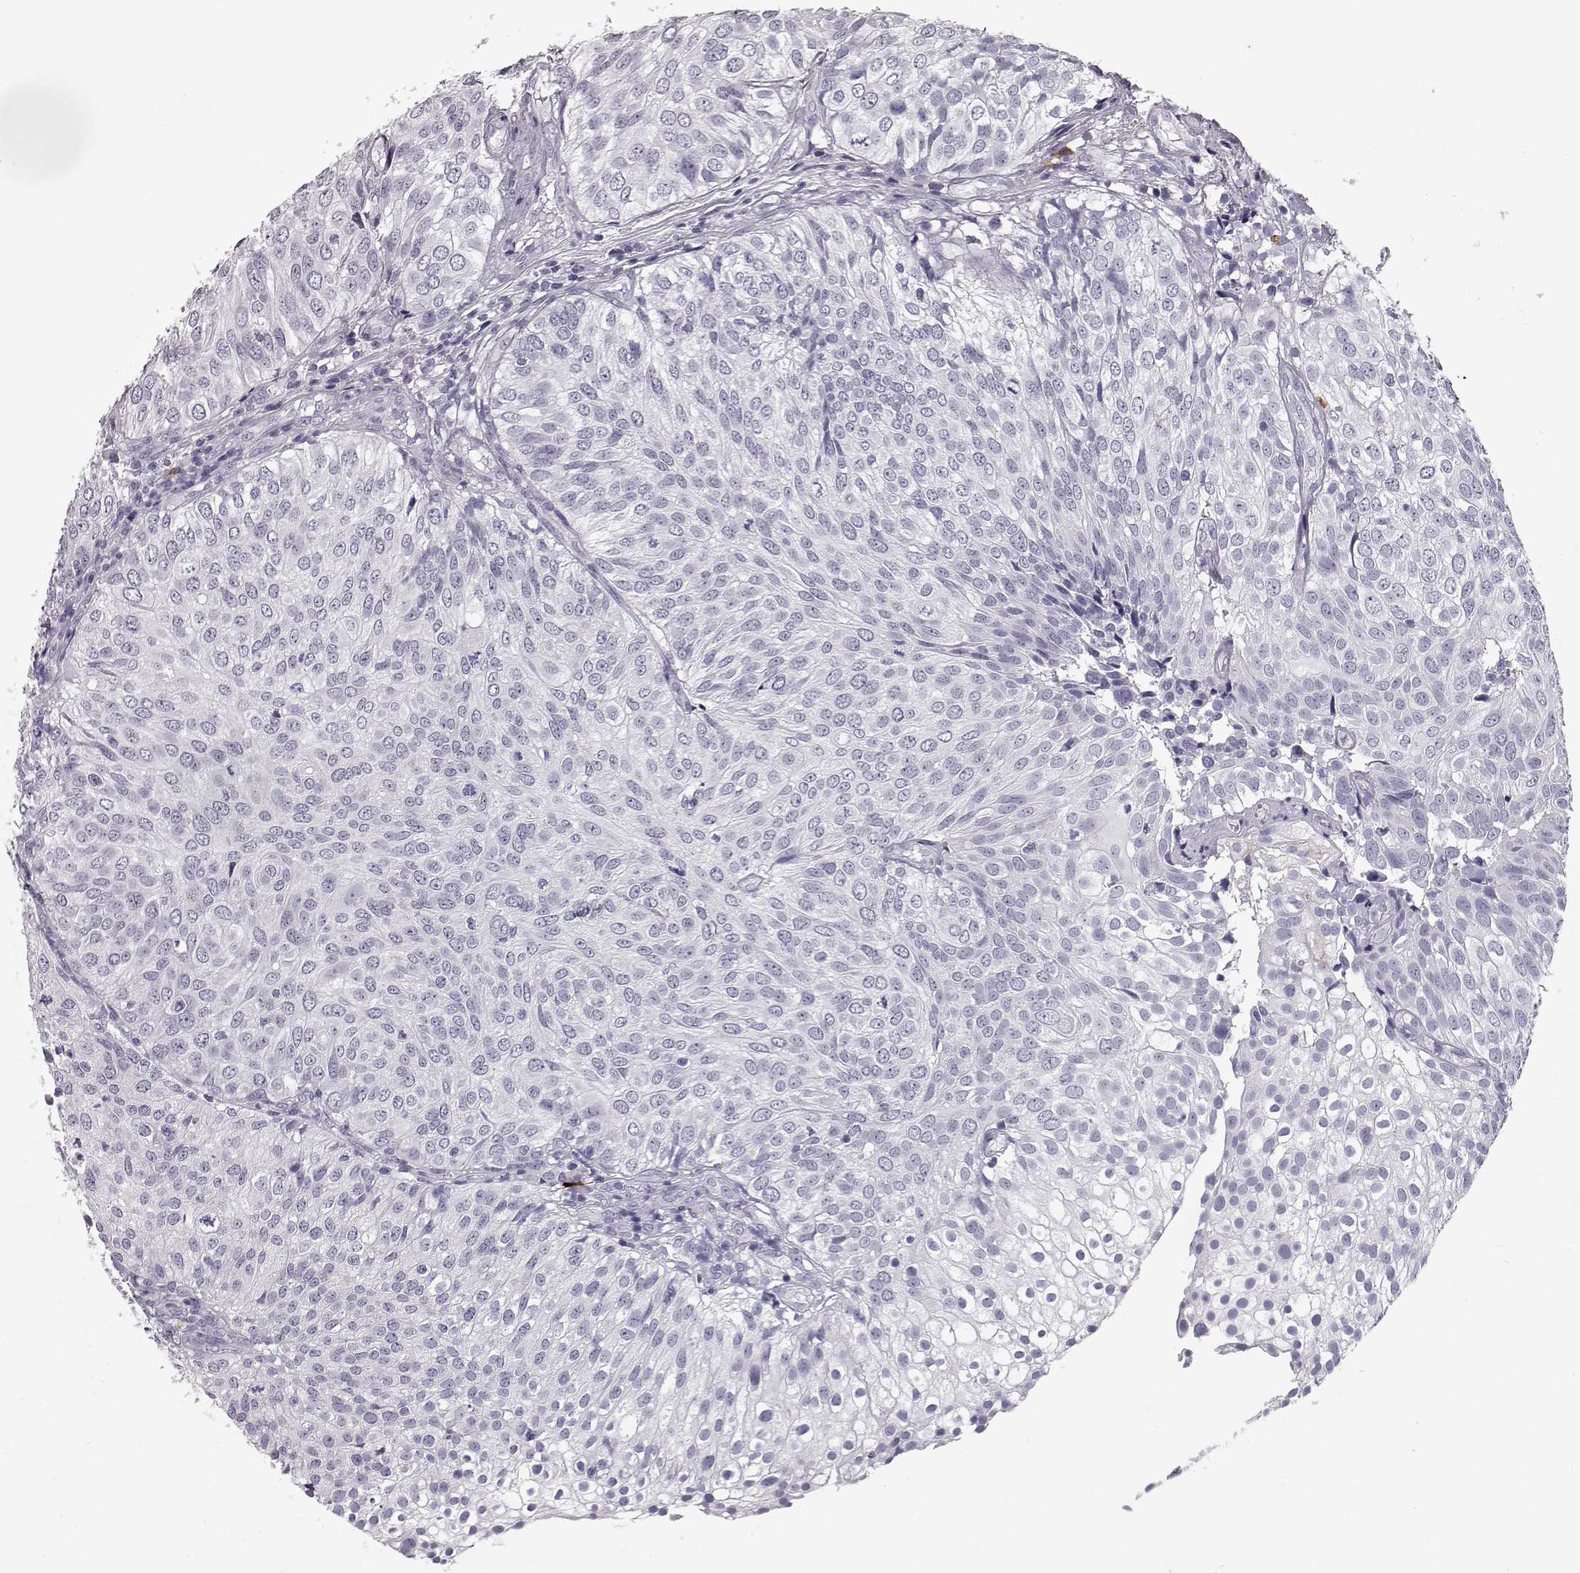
{"staining": {"intensity": "negative", "quantity": "none", "location": "none"}, "tissue": "urothelial cancer", "cell_type": "Tumor cells", "image_type": "cancer", "snomed": [{"axis": "morphology", "description": "Urothelial carcinoma, High grade"}, {"axis": "topography", "description": "Urinary bladder"}], "caption": "An immunohistochemistry (IHC) photomicrograph of high-grade urothelial carcinoma is shown. There is no staining in tumor cells of high-grade urothelial carcinoma. Nuclei are stained in blue.", "gene": "CCL19", "patient": {"sex": "female", "age": 79}}